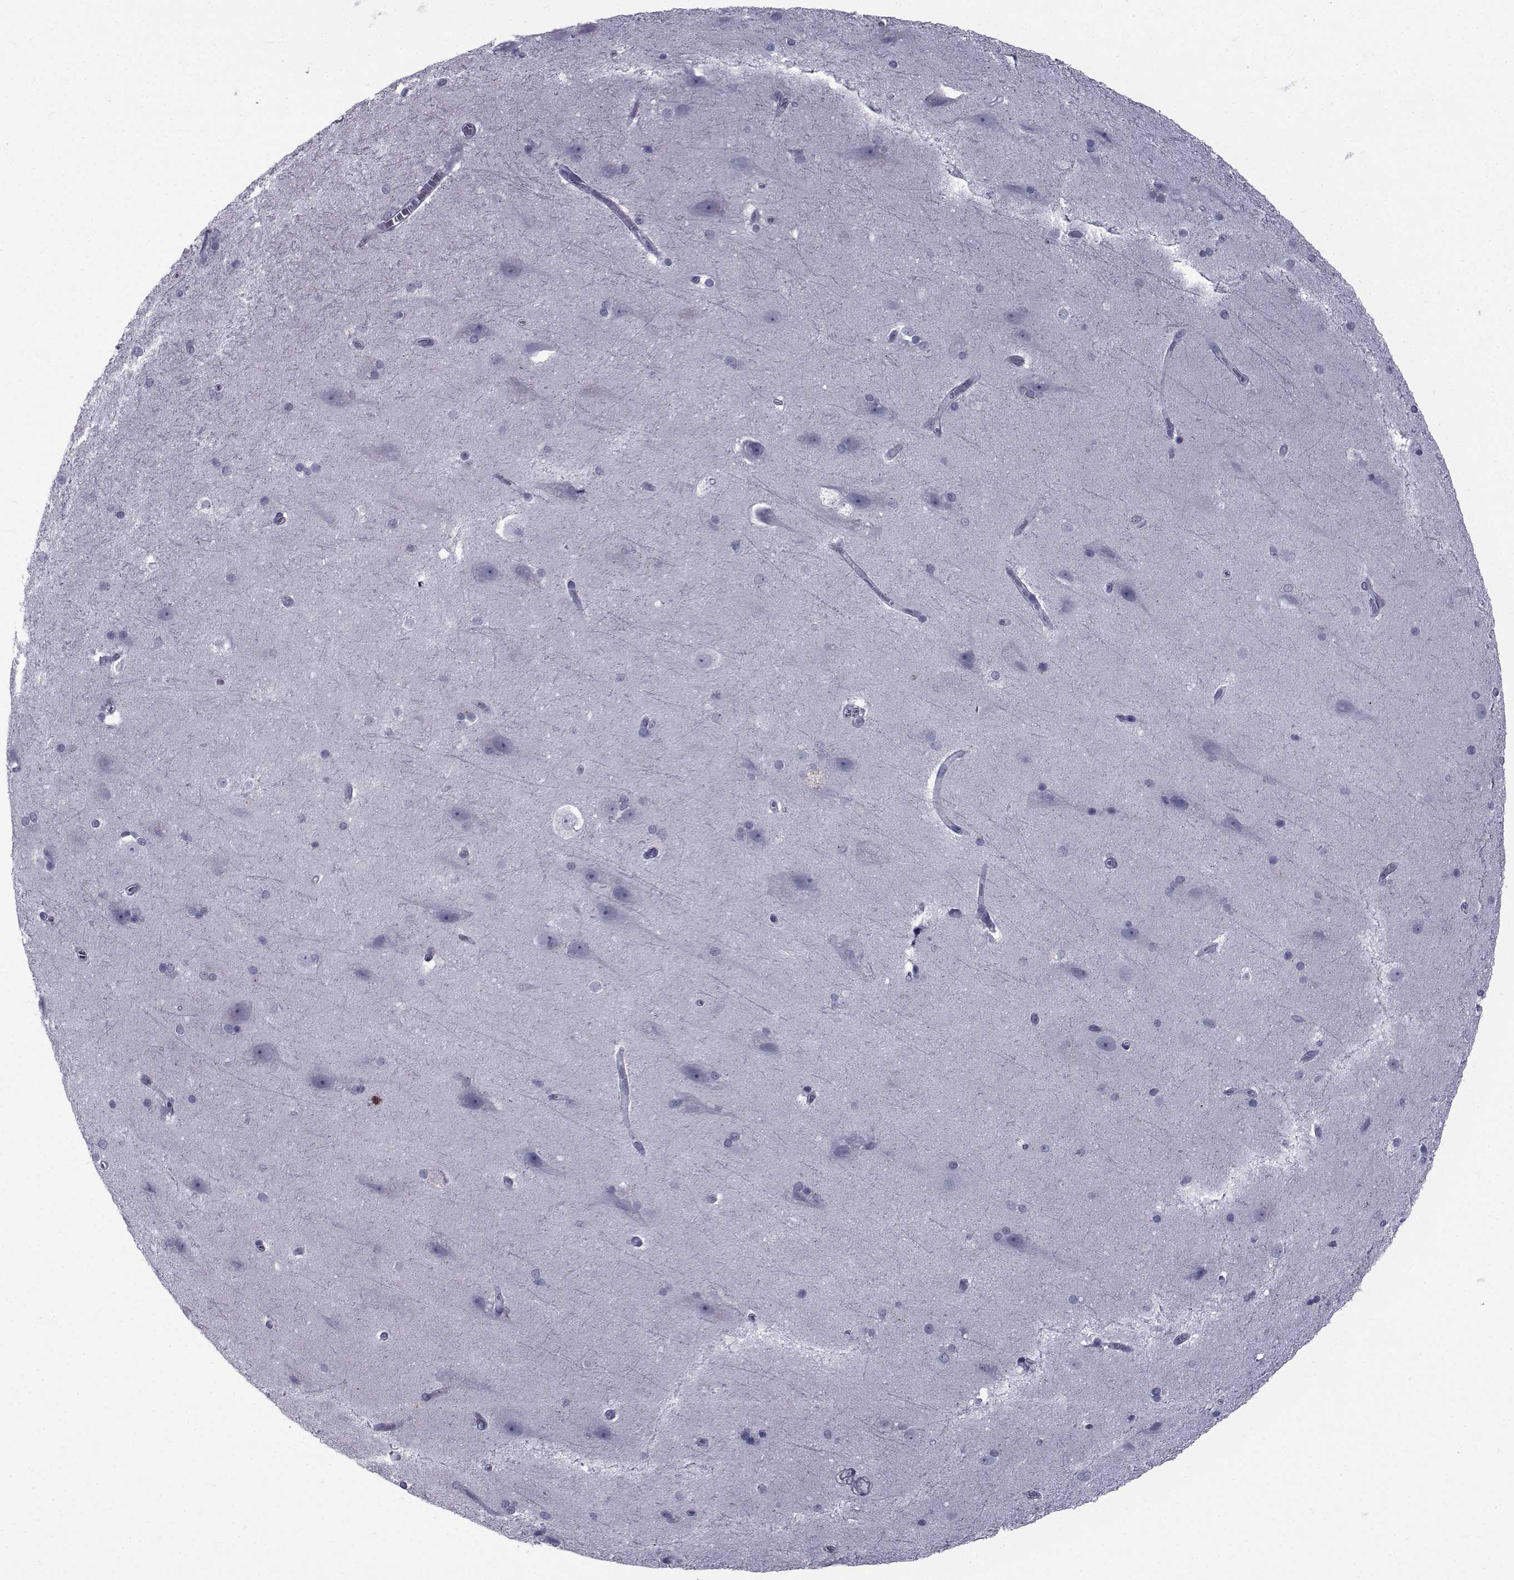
{"staining": {"intensity": "negative", "quantity": "none", "location": "none"}, "tissue": "hippocampus", "cell_type": "Glial cells", "image_type": "normal", "snomed": [{"axis": "morphology", "description": "Normal tissue, NOS"}, {"axis": "topography", "description": "Cerebral cortex"}, {"axis": "topography", "description": "Hippocampus"}], "caption": "A photomicrograph of human hippocampus is negative for staining in glial cells. (Stains: DAB IHC with hematoxylin counter stain, Microscopy: brightfield microscopy at high magnification).", "gene": "PDE6G", "patient": {"sex": "female", "age": 19}}